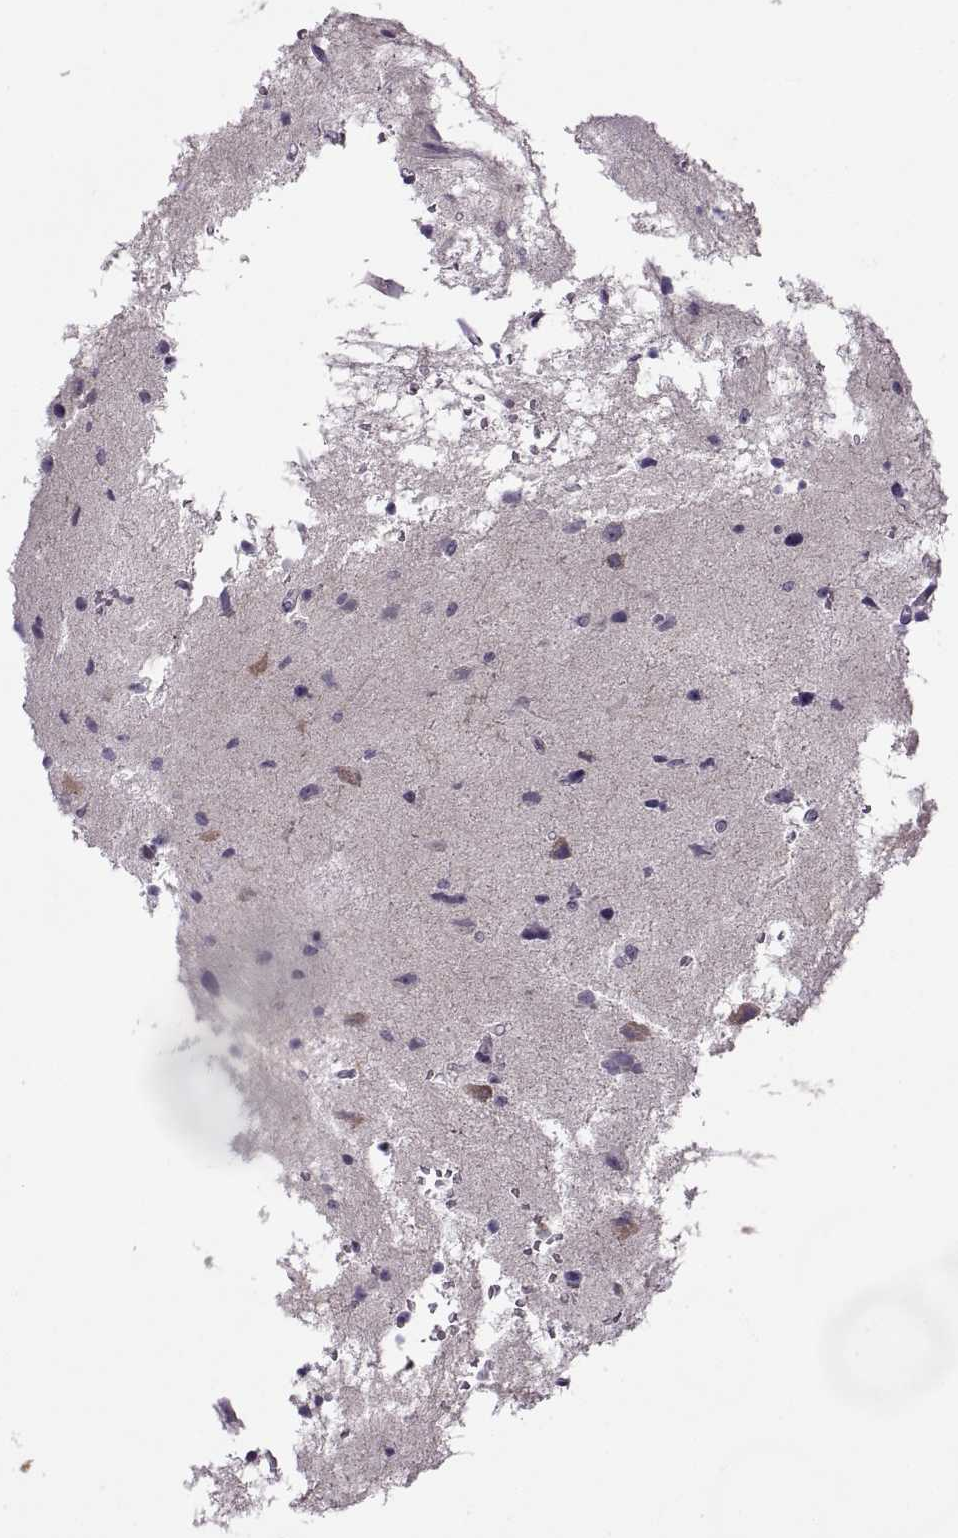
{"staining": {"intensity": "negative", "quantity": "none", "location": "none"}, "tissue": "glioma", "cell_type": "Tumor cells", "image_type": "cancer", "snomed": [{"axis": "morphology", "description": "Glioma, malignant, Low grade"}, {"axis": "topography", "description": "Brain"}], "caption": "High power microscopy image of an IHC micrograph of malignant glioma (low-grade), revealing no significant positivity in tumor cells. (Brightfield microscopy of DAB (3,3'-diaminobenzidine) immunohistochemistry at high magnification).", "gene": "H2AP", "patient": {"sex": "female", "age": 32}}